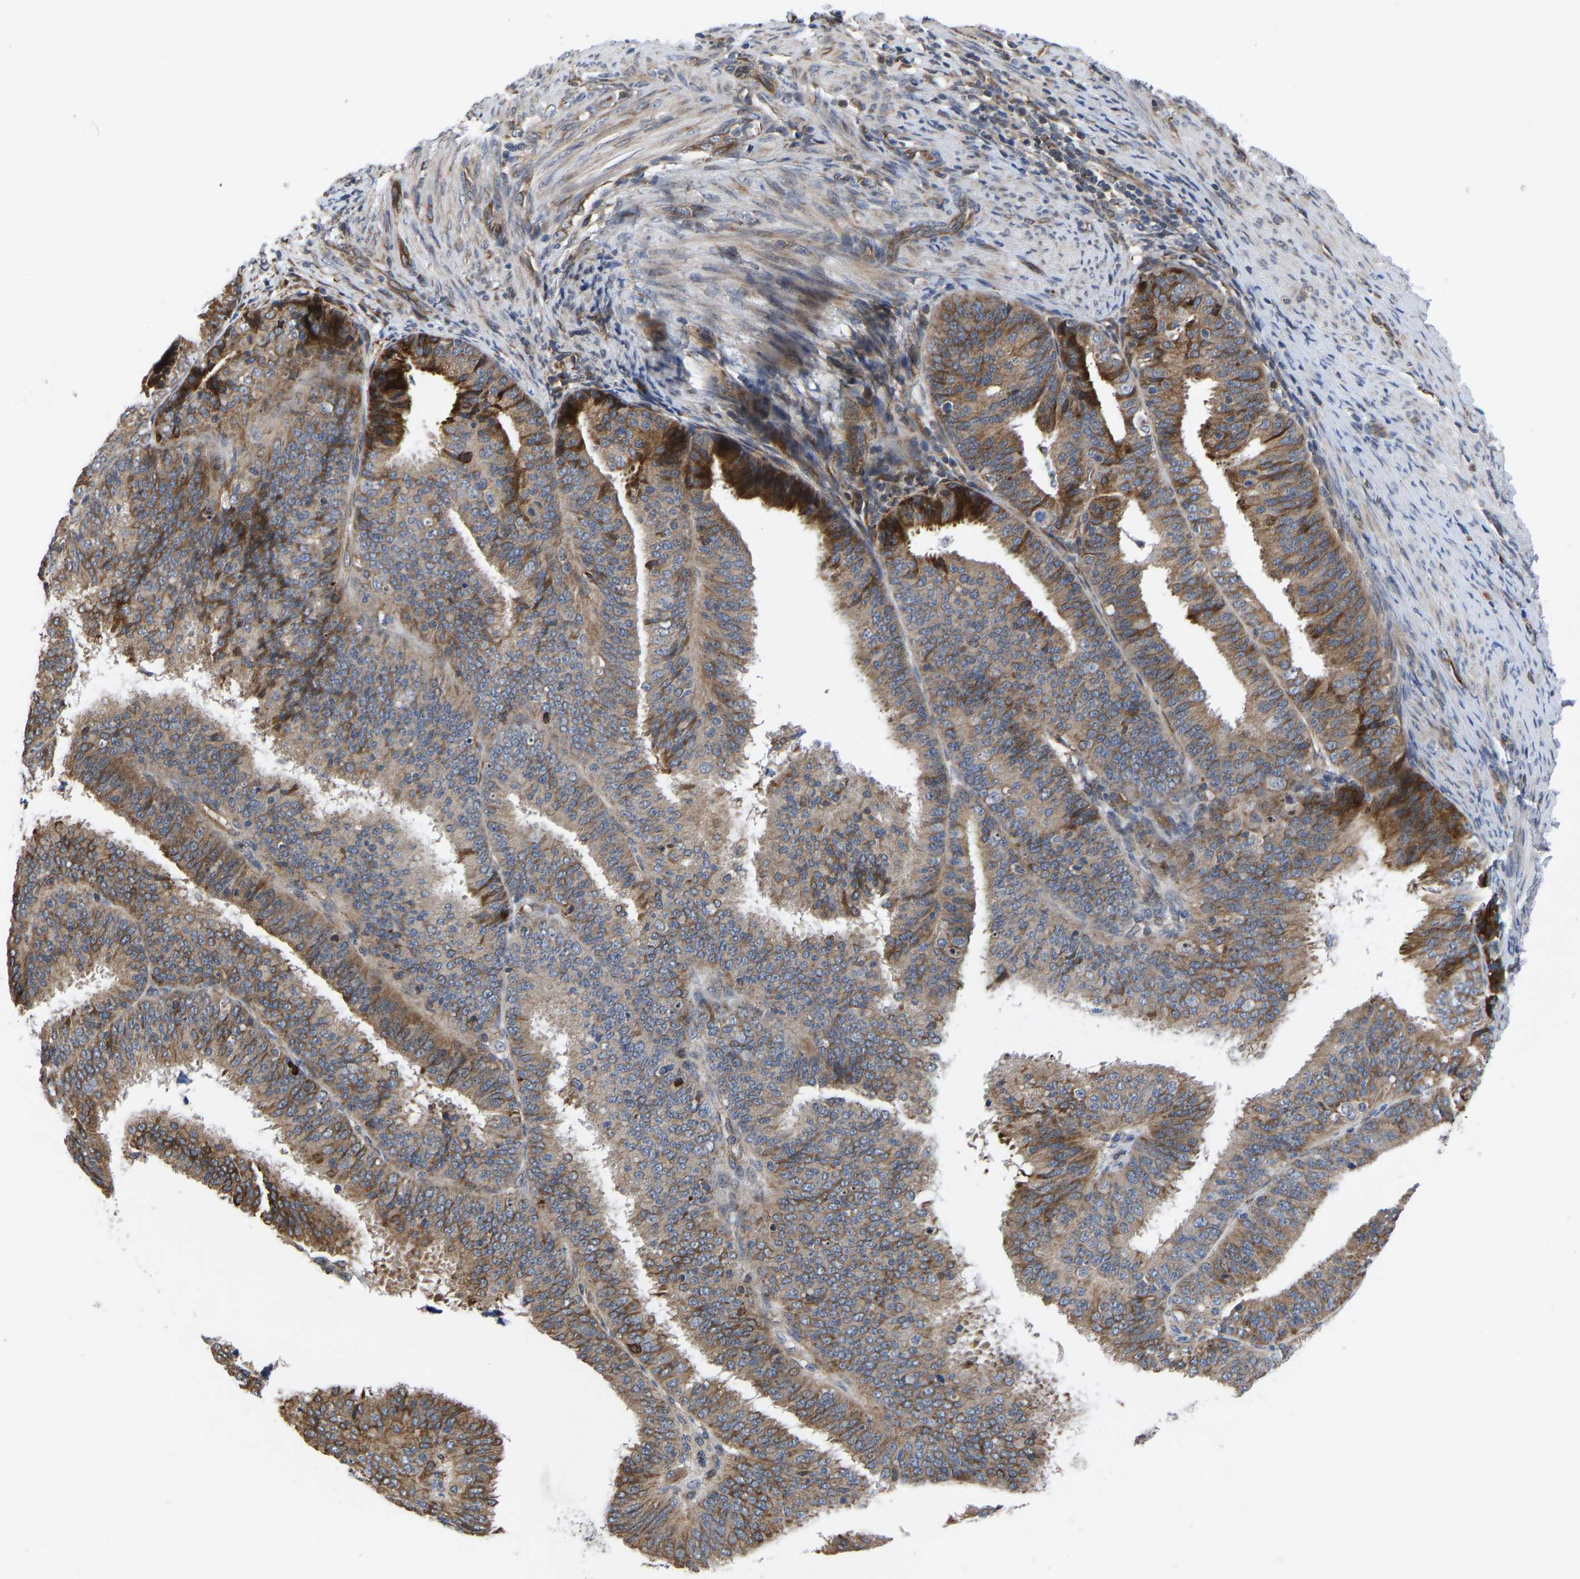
{"staining": {"intensity": "moderate", "quantity": ">75%", "location": "cytoplasmic/membranous"}, "tissue": "endometrial cancer", "cell_type": "Tumor cells", "image_type": "cancer", "snomed": [{"axis": "morphology", "description": "Adenocarcinoma, NOS"}, {"axis": "topography", "description": "Endometrium"}], "caption": "Protein expression analysis of endometrial cancer (adenocarcinoma) demonstrates moderate cytoplasmic/membranous positivity in about >75% of tumor cells.", "gene": "FRRS1", "patient": {"sex": "female", "age": 70}}